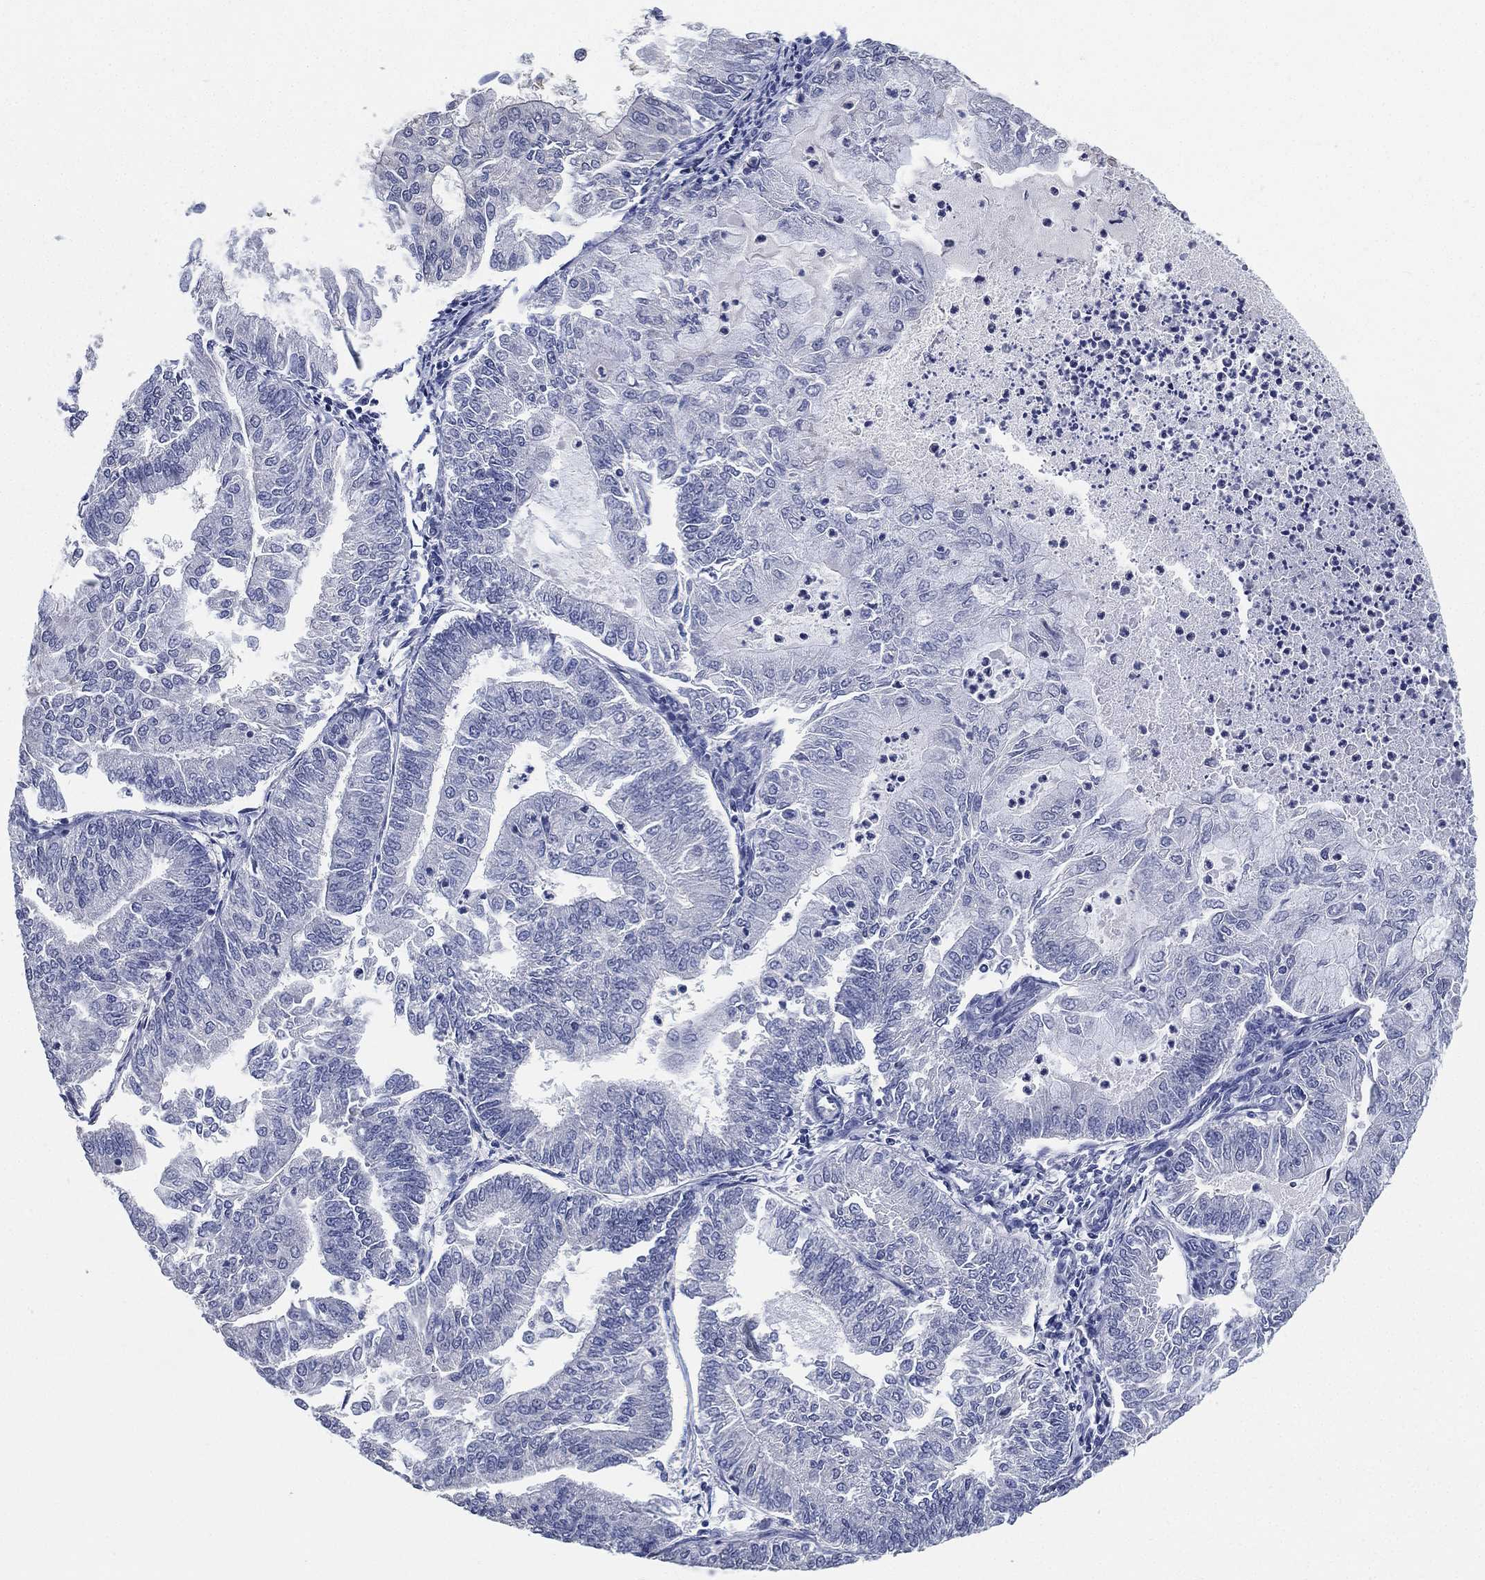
{"staining": {"intensity": "negative", "quantity": "none", "location": "none"}, "tissue": "endometrial cancer", "cell_type": "Tumor cells", "image_type": "cancer", "snomed": [{"axis": "morphology", "description": "Adenocarcinoma, NOS"}, {"axis": "topography", "description": "Endometrium"}], "caption": "The micrograph displays no staining of tumor cells in endometrial adenocarcinoma.", "gene": "IYD", "patient": {"sex": "female", "age": 59}}